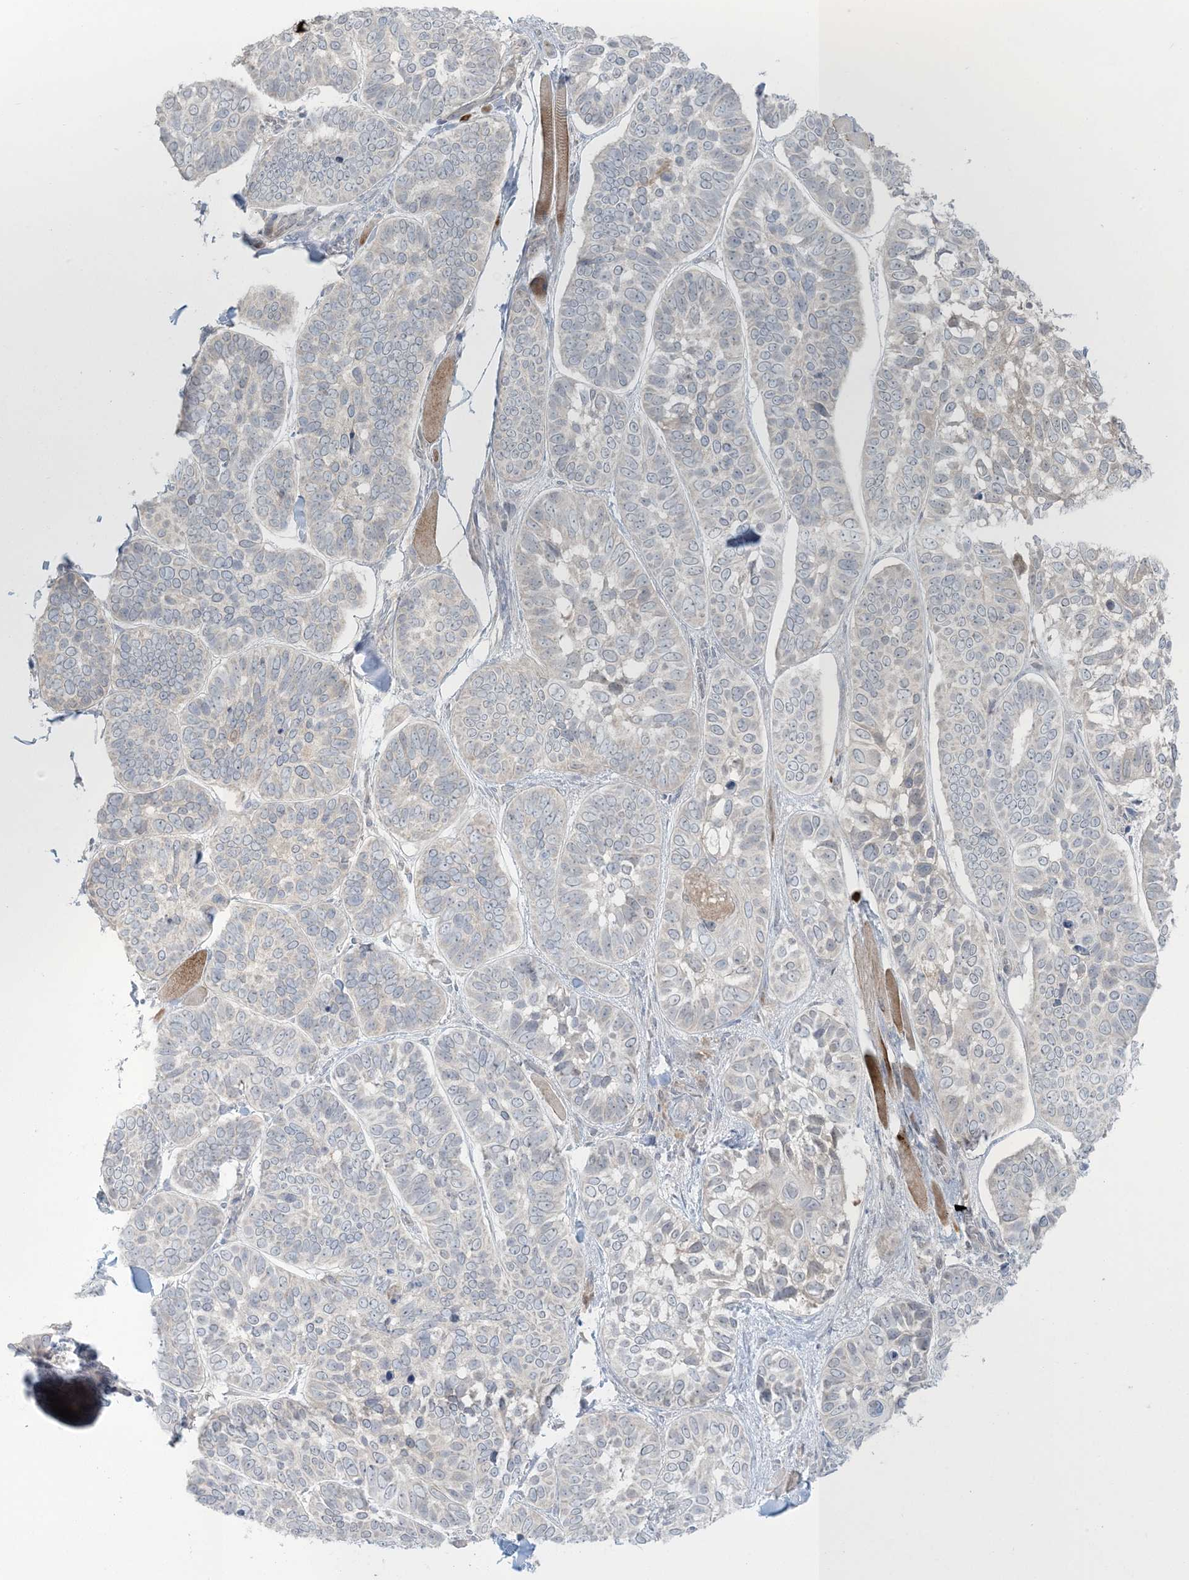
{"staining": {"intensity": "negative", "quantity": "none", "location": "none"}, "tissue": "skin cancer", "cell_type": "Tumor cells", "image_type": "cancer", "snomed": [{"axis": "morphology", "description": "Basal cell carcinoma"}, {"axis": "topography", "description": "Skin"}], "caption": "A high-resolution histopathology image shows IHC staining of skin cancer, which shows no significant staining in tumor cells. Nuclei are stained in blue.", "gene": "NRBP2", "patient": {"sex": "male", "age": 62}}